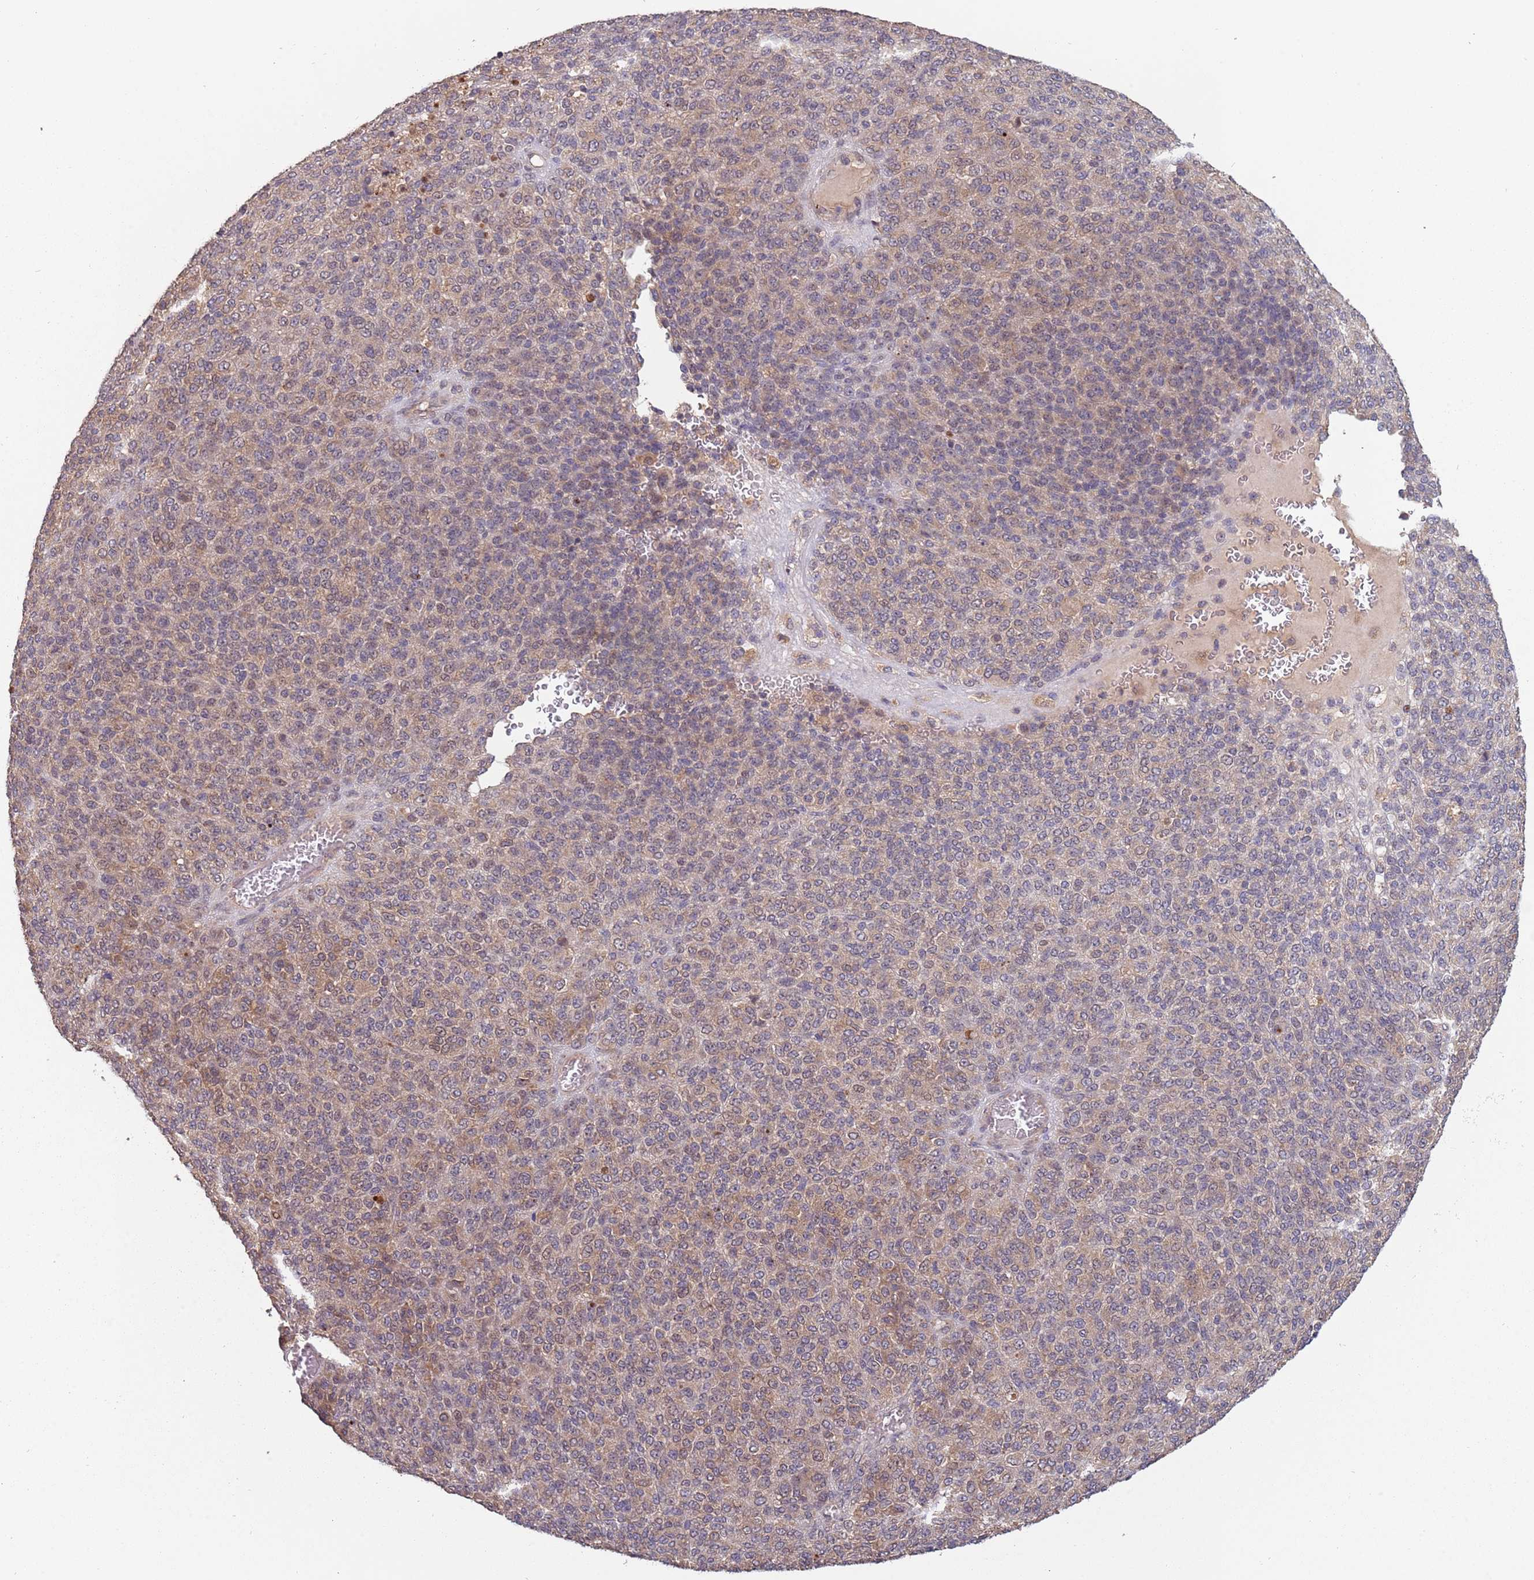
{"staining": {"intensity": "weak", "quantity": ">75%", "location": "cytoplasmic/membranous"}, "tissue": "melanoma", "cell_type": "Tumor cells", "image_type": "cancer", "snomed": [{"axis": "morphology", "description": "Malignant melanoma, Metastatic site"}, {"axis": "topography", "description": "Brain"}], "caption": "Protein staining displays weak cytoplasmic/membranous expression in approximately >75% of tumor cells in malignant melanoma (metastatic site).", "gene": "USP32", "patient": {"sex": "female", "age": 56}}